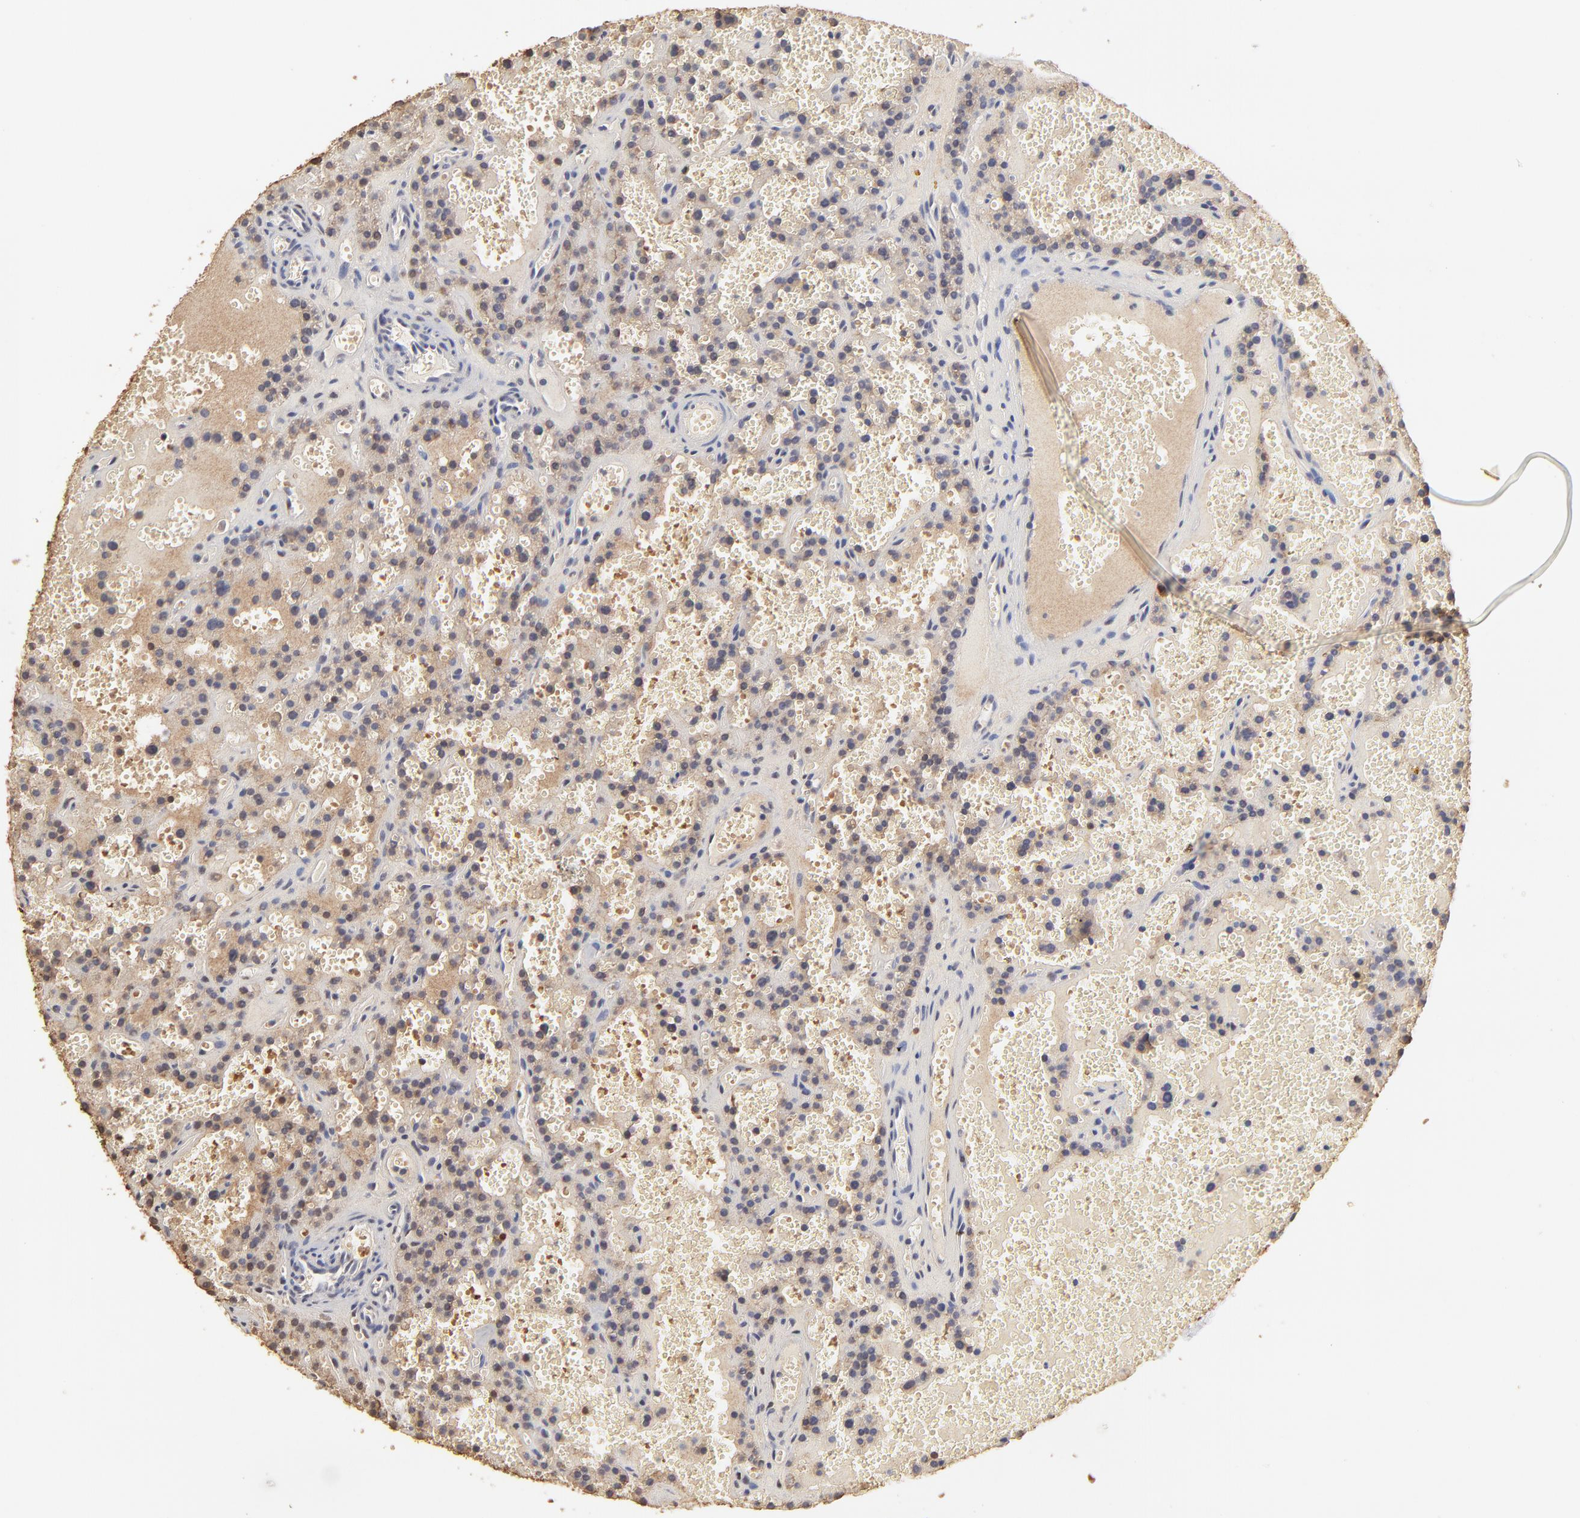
{"staining": {"intensity": "weak", "quantity": "<25%", "location": "cytoplasmic/membranous,nuclear"}, "tissue": "parathyroid gland", "cell_type": "Glandular cells", "image_type": "normal", "snomed": [{"axis": "morphology", "description": "Normal tissue, NOS"}, {"axis": "topography", "description": "Parathyroid gland"}], "caption": "Micrograph shows no significant protein expression in glandular cells of normal parathyroid gland.", "gene": "BIRC5", "patient": {"sex": "male", "age": 25}}